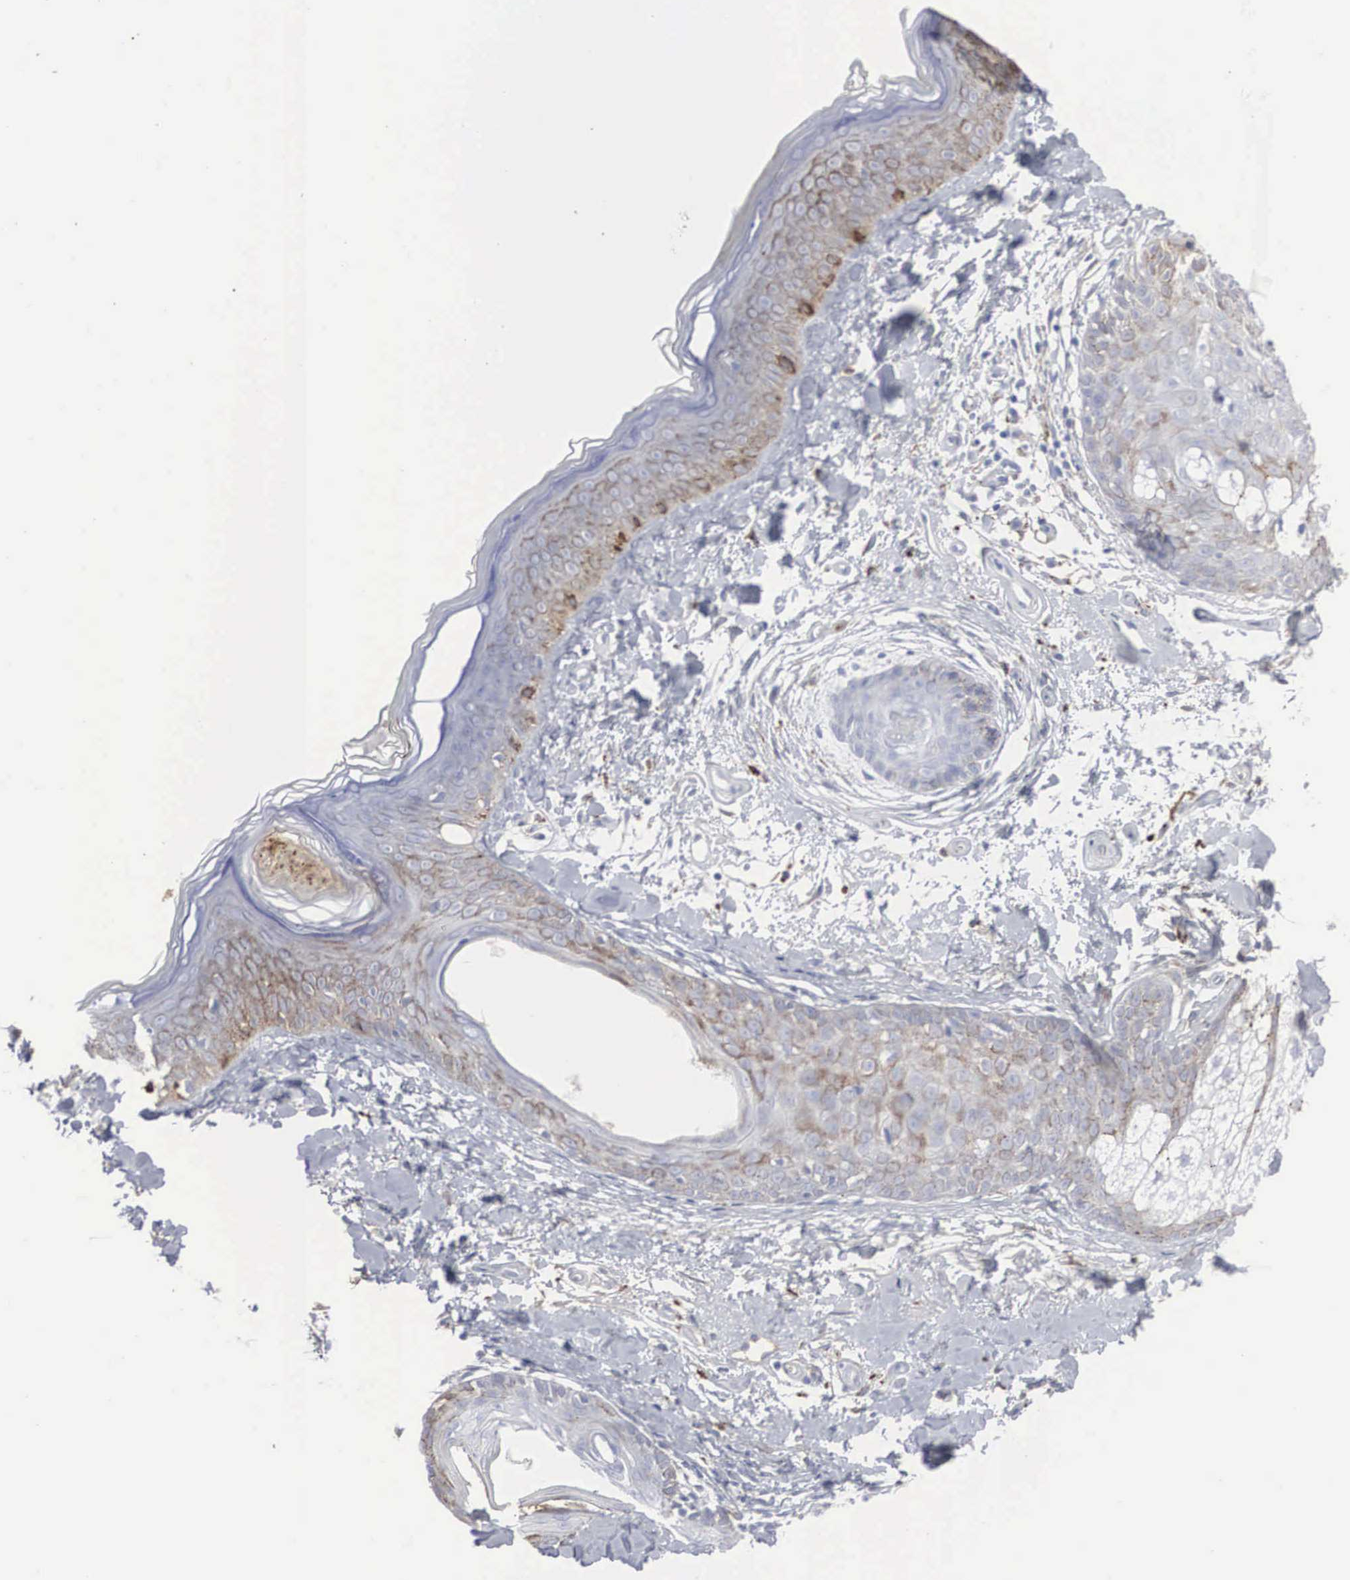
{"staining": {"intensity": "negative", "quantity": "none", "location": "none"}, "tissue": "skin", "cell_type": "Fibroblasts", "image_type": "normal", "snomed": [{"axis": "morphology", "description": "Normal tissue, NOS"}, {"axis": "topography", "description": "Skin"}], "caption": "Immunohistochemistry histopathology image of normal skin: human skin stained with DAB reveals no significant protein staining in fibroblasts.", "gene": "LGALS3BP", "patient": {"sex": "male", "age": 86}}